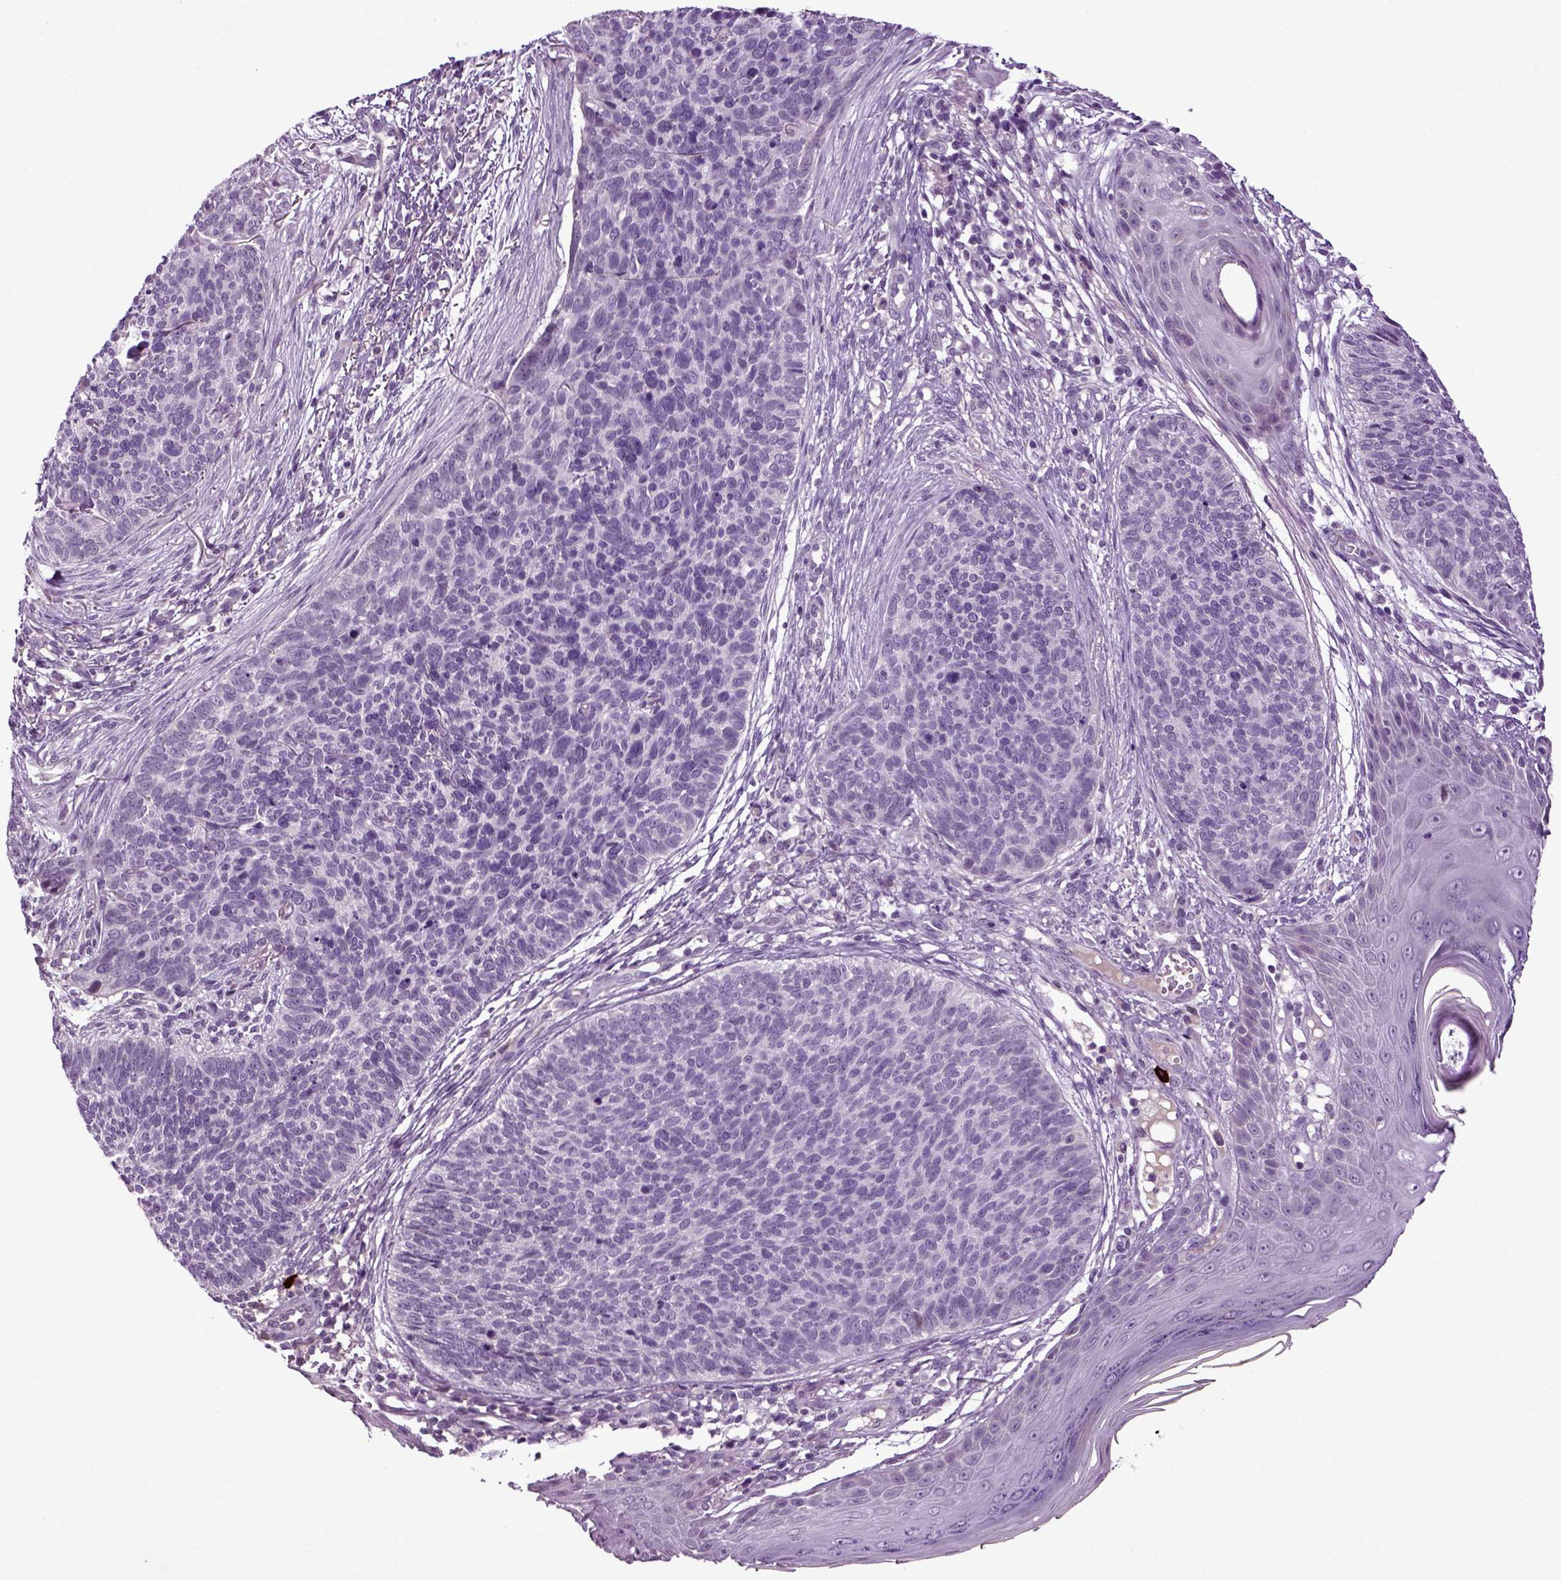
{"staining": {"intensity": "negative", "quantity": "none", "location": "none"}, "tissue": "skin cancer", "cell_type": "Tumor cells", "image_type": "cancer", "snomed": [{"axis": "morphology", "description": "Basal cell carcinoma"}, {"axis": "topography", "description": "Skin"}], "caption": "DAB (3,3'-diaminobenzidine) immunohistochemical staining of skin cancer (basal cell carcinoma) shows no significant expression in tumor cells.", "gene": "FGF11", "patient": {"sex": "male", "age": 64}}